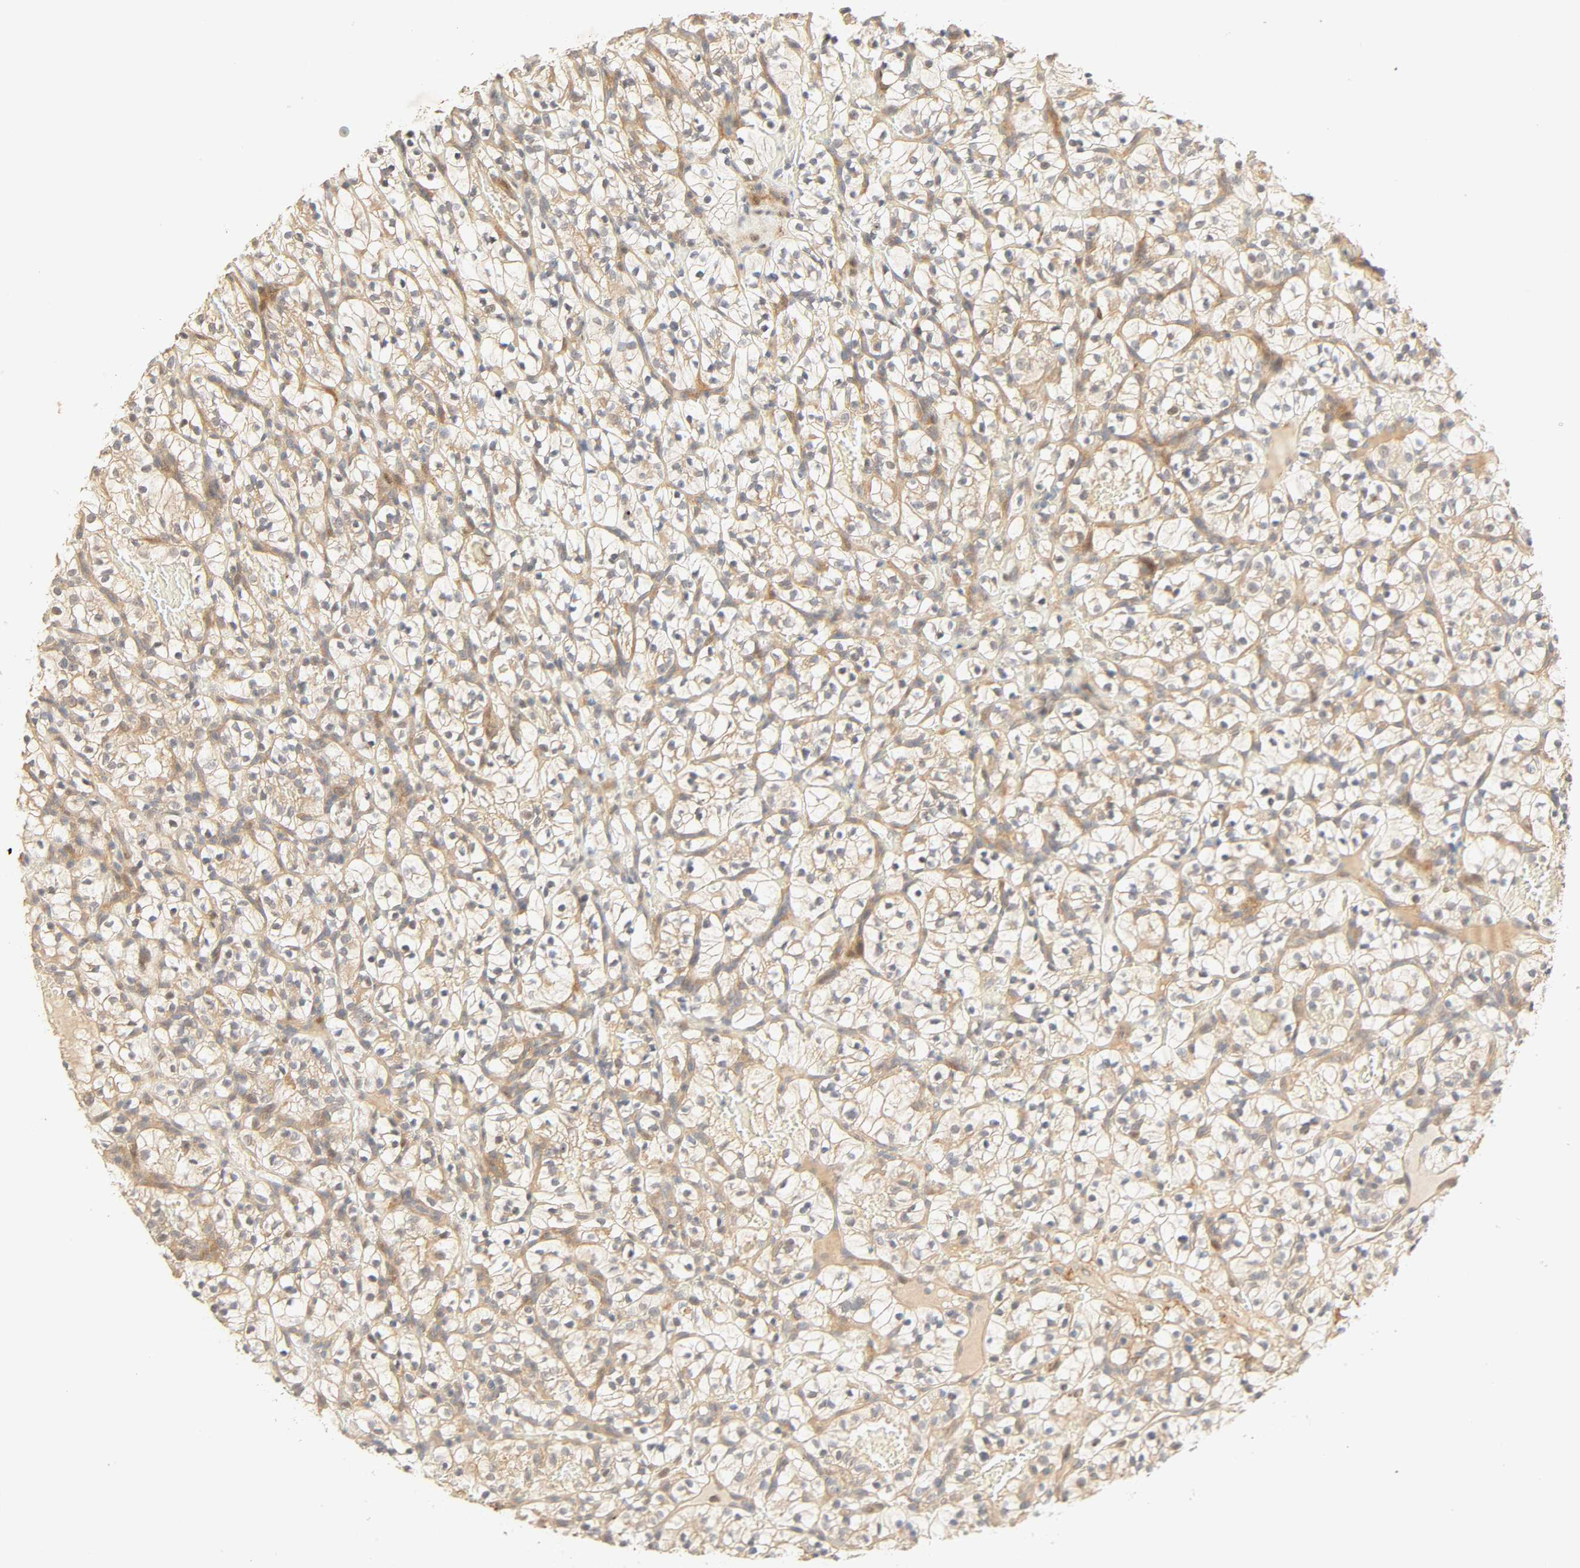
{"staining": {"intensity": "negative", "quantity": "none", "location": "none"}, "tissue": "renal cancer", "cell_type": "Tumor cells", "image_type": "cancer", "snomed": [{"axis": "morphology", "description": "Adenocarcinoma, NOS"}, {"axis": "topography", "description": "Kidney"}], "caption": "Tumor cells are negative for protein expression in human renal adenocarcinoma. The staining is performed using DAB brown chromogen with nuclei counter-stained in using hematoxylin.", "gene": "CACNA1G", "patient": {"sex": "female", "age": 57}}